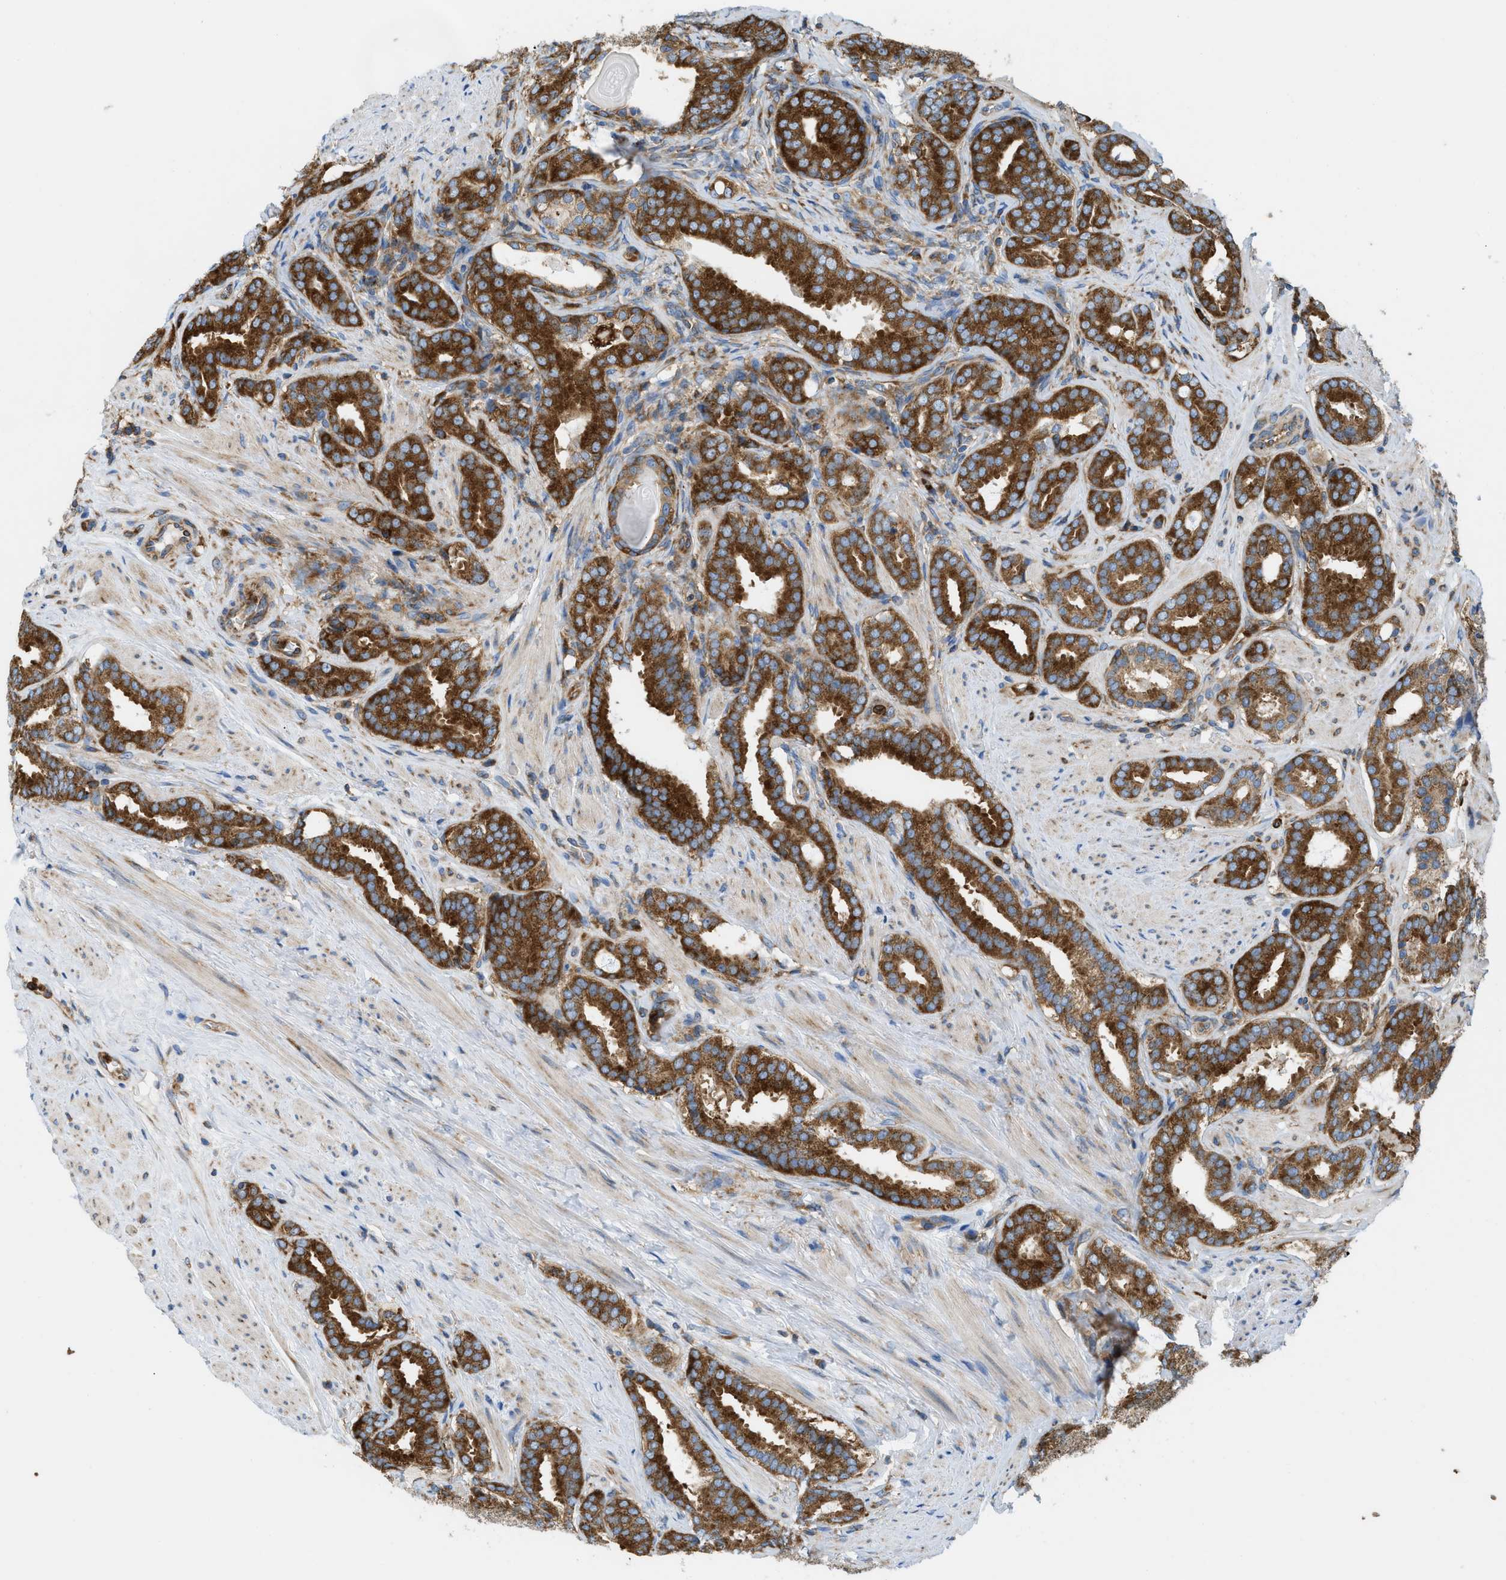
{"staining": {"intensity": "strong", "quantity": ">75%", "location": "cytoplasmic/membranous"}, "tissue": "prostate cancer", "cell_type": "Tumor cells", "image_type": "cancer", "snomed": [{"axis": "morphology", "description": "Adenocarcinoma, Low grade"}, {"axis": "topography", "description": "Prostate"}], "caption": "The image shows immunohistochemical staining of prostate cancer (low-grade adenocarcinoma). There is strong cytoplasmic/membranous expression is seen in about >75% of tumor cells. (DAB IHC with brightfield microscopy, high magnification).", "gene": "GPAT4", "patient": {"sex": "male", "age": 69}}